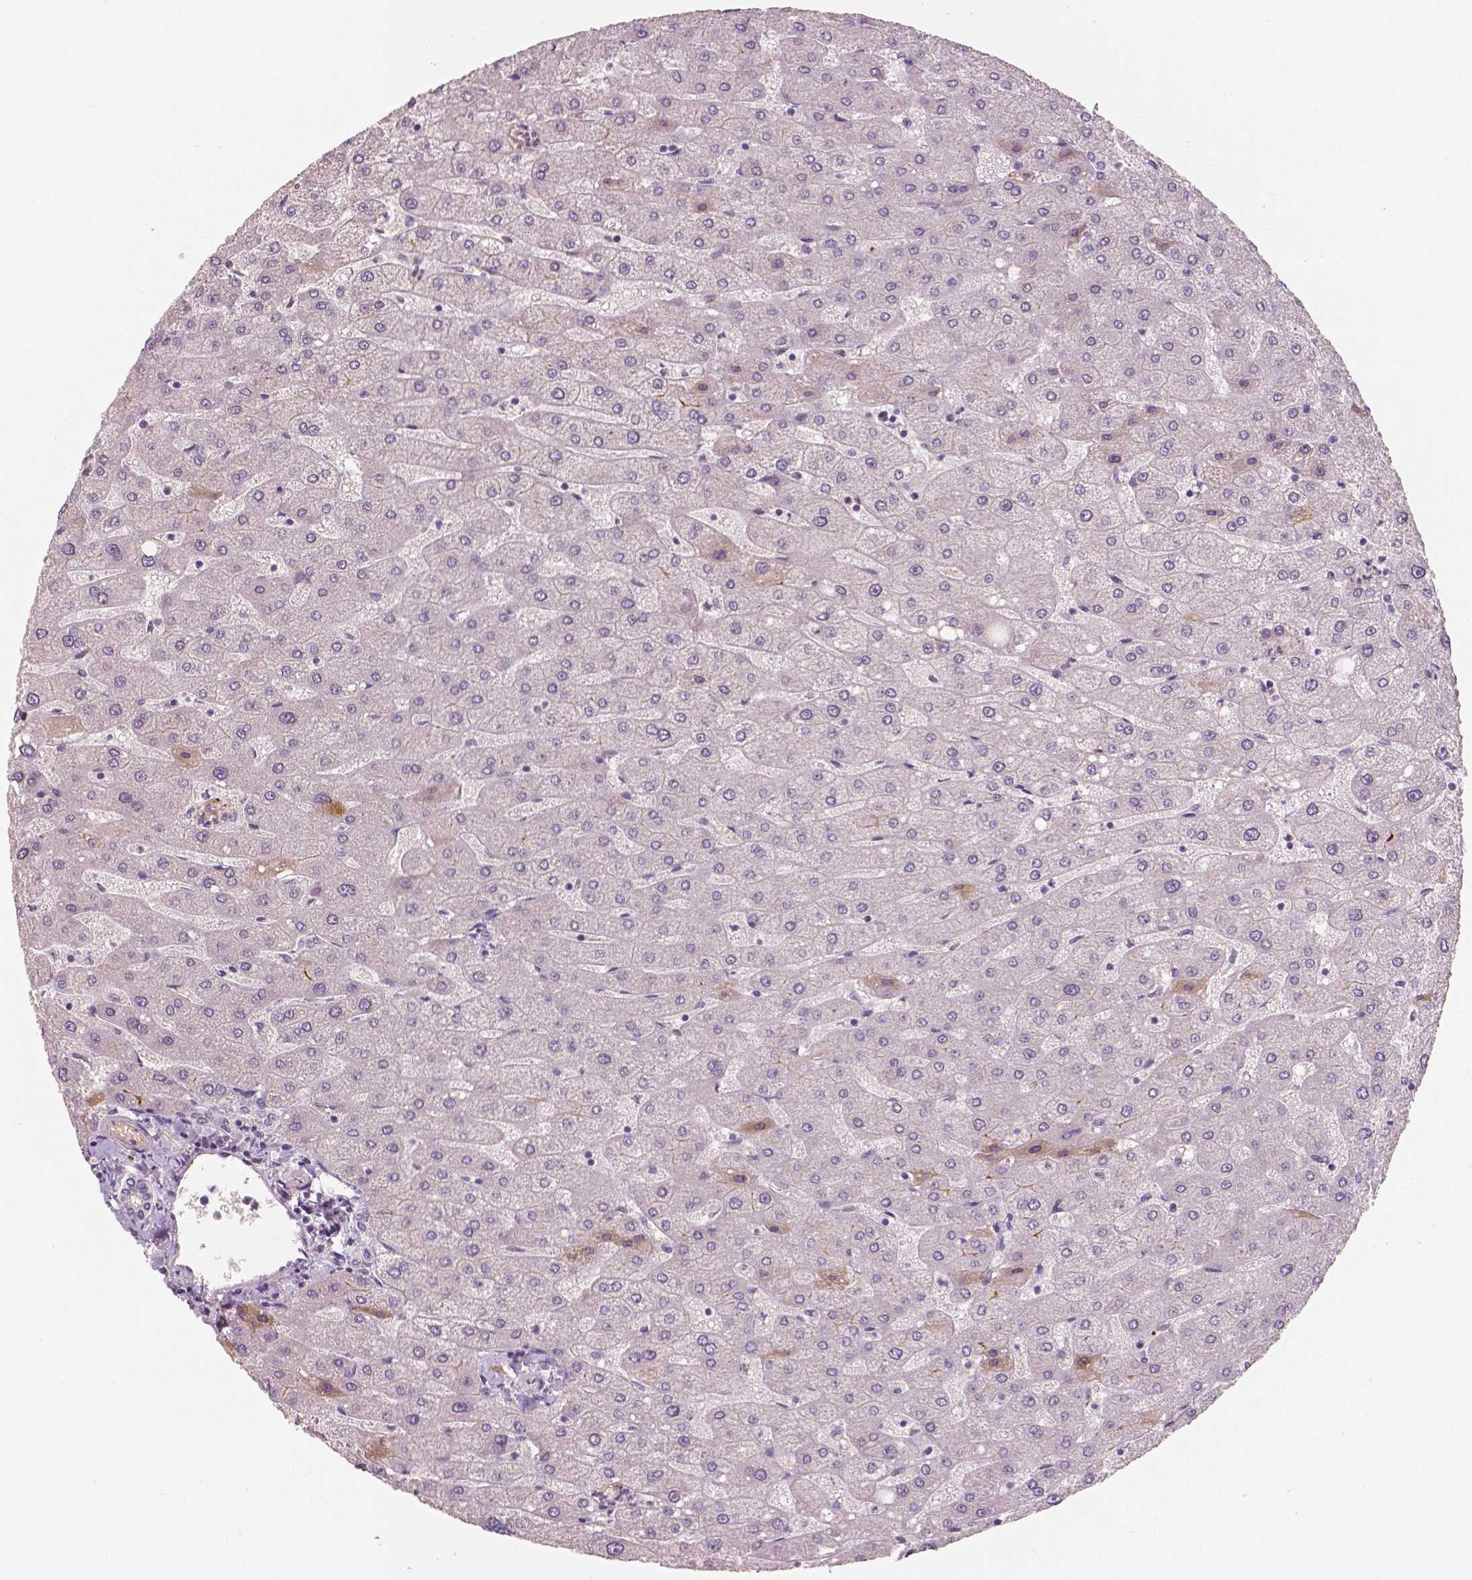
{"staining": {"intensity": "negative", "quantity": "none", "location": "none"}, "tissue": "liver", "cell_type": "Cholangiocytes", "image_type": "normal", "snomed": [{"axis": "morphology", "description": "Normal tissue, NOS"}, {"axis": "topography", "description": "Liver"}], "caption": "There is no significant staining in cholangiocytes of liver. (DAB IHC with hematoxylin counter stain).", "gene": "APOA4", "patient": {"sex": "male", "age": 67}}